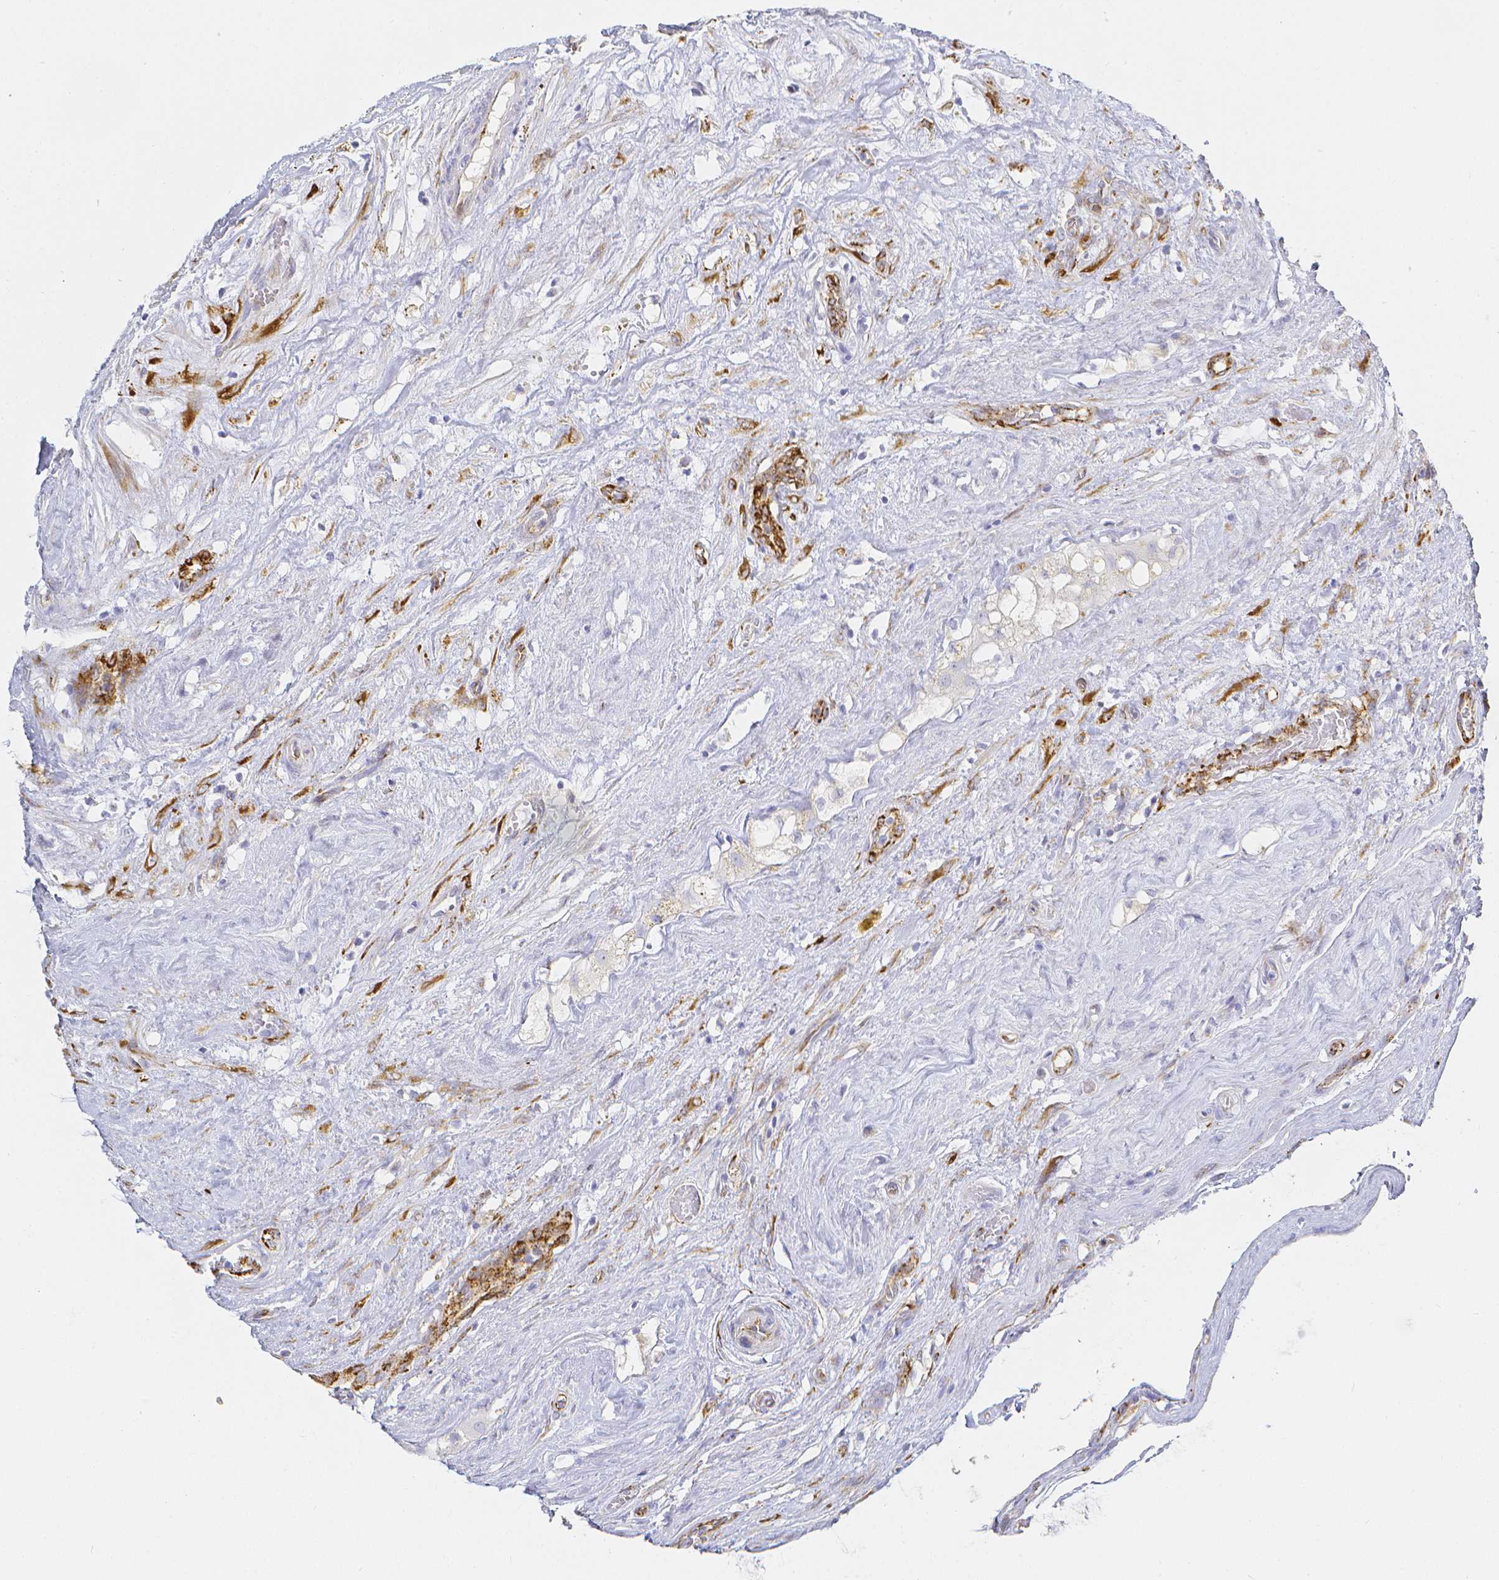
{"staining": {"intensity": "negative", "quantity": "none", "location": "none"}, "tissue": "testis cancer", "cell_type": "Tumor cells", "image_type": "cancer", "snomed": [{"axis": "morphology", "description": "Seminoma, NOS"}, {"axis": "topography", "description": "Testis"}], "caption": "A photomicrograph of human testis seminoma is negative for staining in tumor cells.", "gene": "SMURF1", "patient": {"sex": "male", "age": 71}}